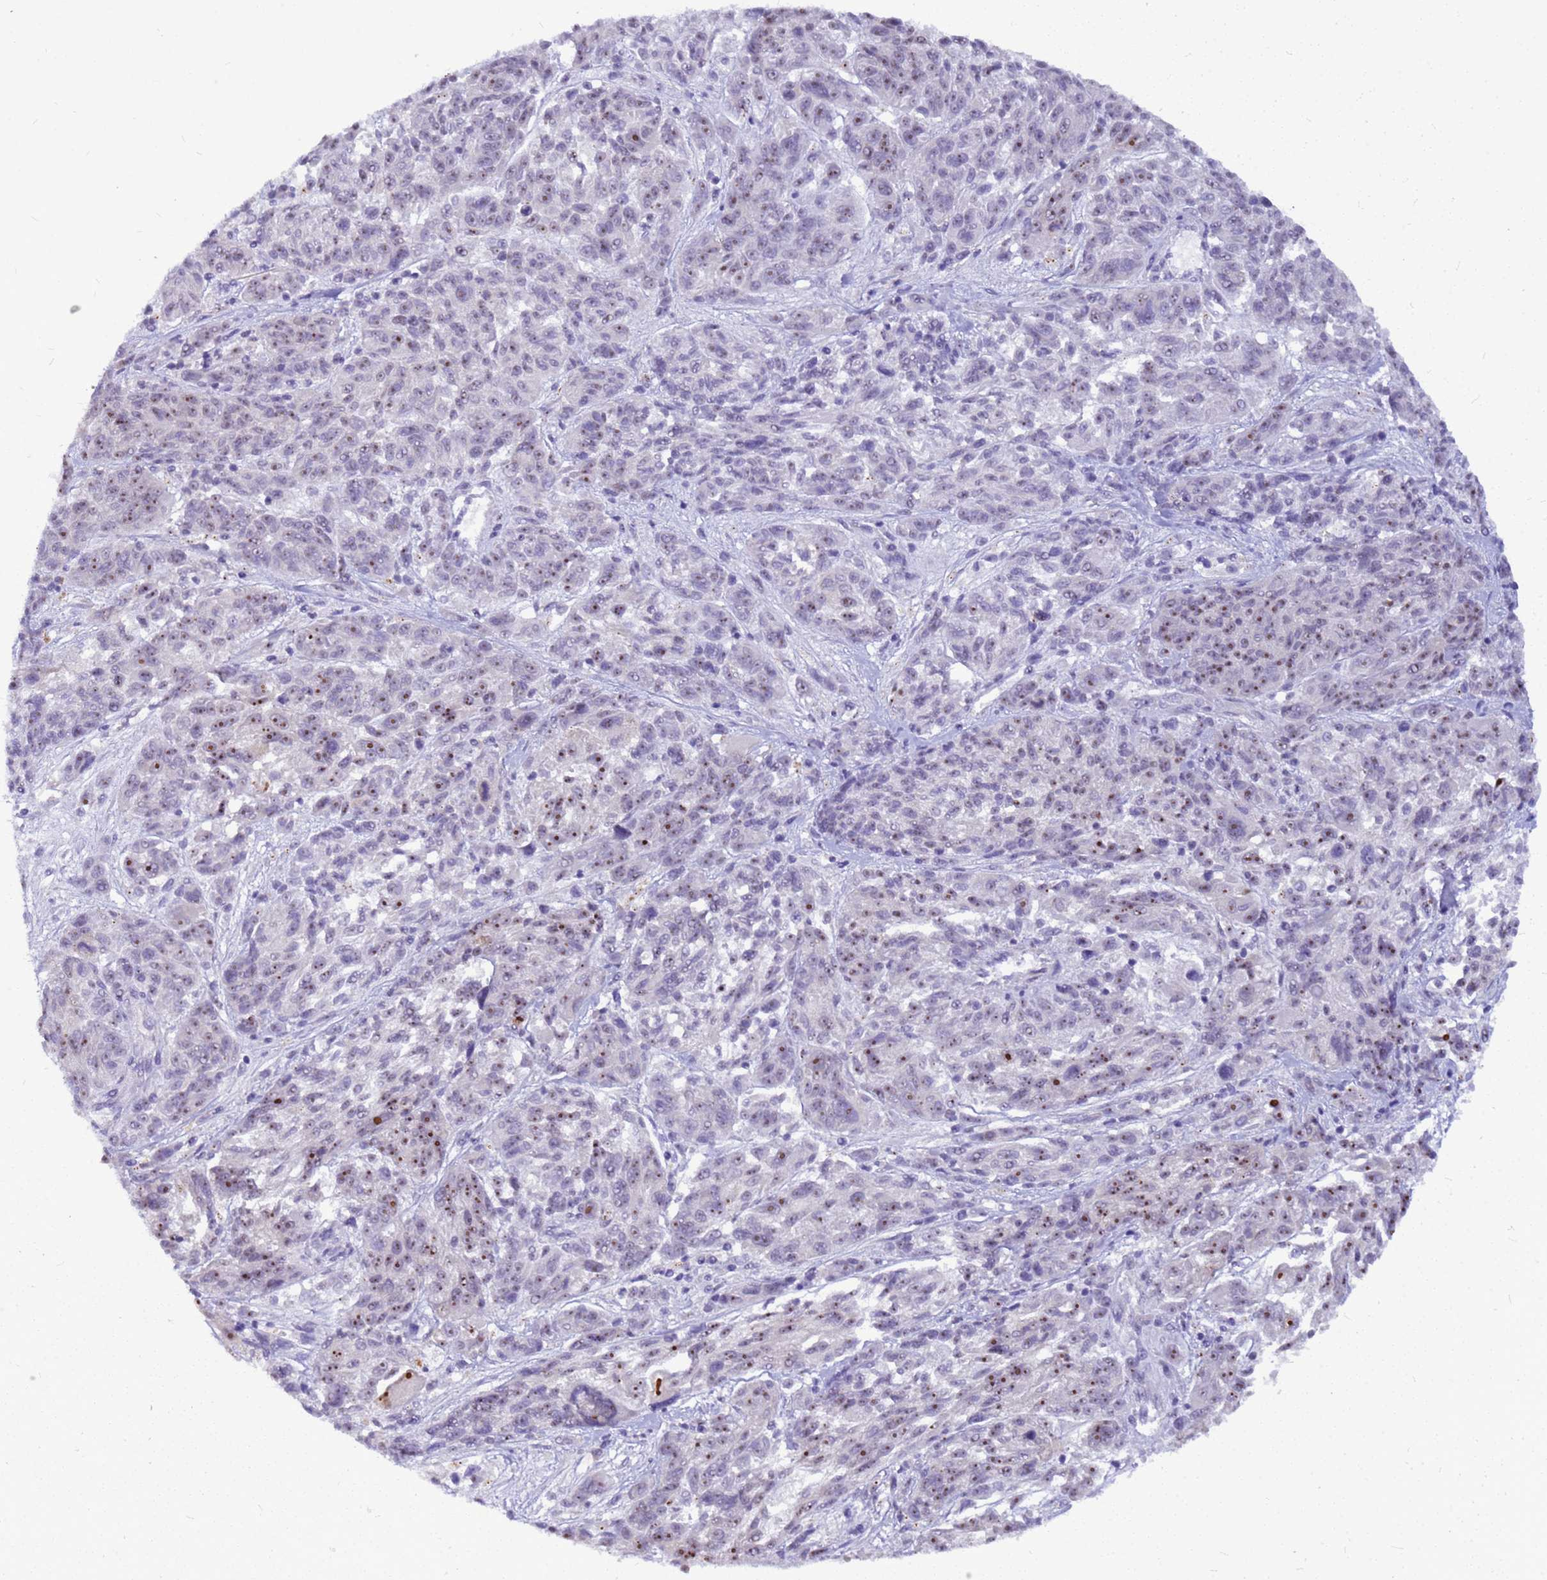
{"staining": {"intensity": "moderate", "quantity": "25%-75%", "location": "nuclear"}, "tissue": "melanoma", "cell_type": "Tumor cells", "image_type": "cancer", "snomed": [{"axis": "morphology", "description": "Malignant melanoma, NOS"}, {"axis": "topography", "description": "Skin"}], "caption": "High-magnification brightfield microscopy of malignant melanoma stained with DAB (3,3'-diaminobenzidine) (brown) and counterstained with hematoxylin (blue). tumor cells exhibit moderate nuclear expression is identified in about25%-75% of cells.", "gene": "DMRTC2", "patient": {"sex": "male", "age": 53}}